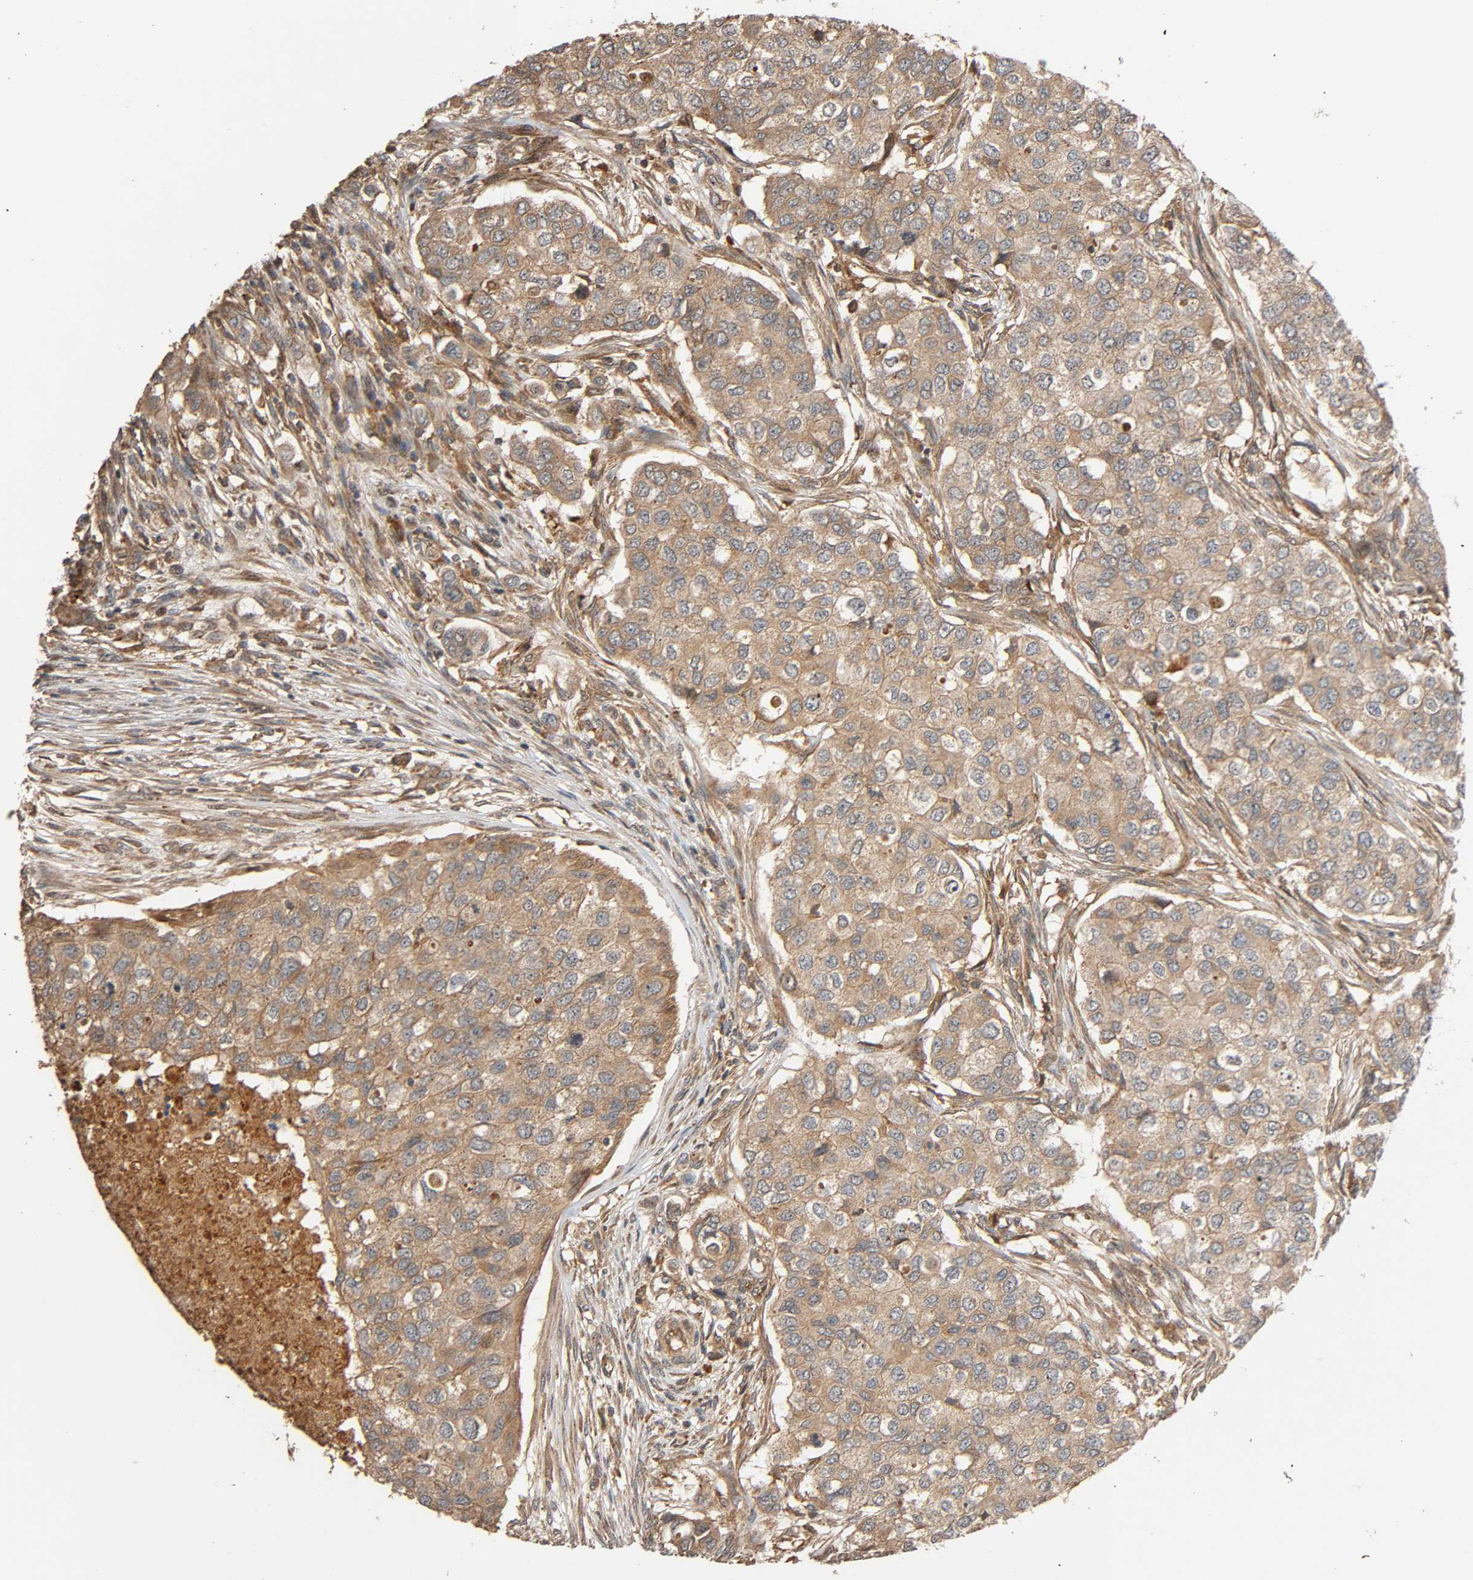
{"staining": {"intensity": "moderate", "quantity": ">75%", "location": "cytoplasmic/membranous"}, "tissue": "breast cancer", "cell_type": "Tumor cells", "image_type": "cancer", "snomed": [{"axis": "morphology", "description": "Normal tissue, NOS"}, {"axis": "morphology", "description": "Duct carcinoma"}, {"axis": "topography", "description": "Breast"}], "caption": "A medium amount of moderate cytoplasmic/membranous staining is seen in approximately >75% of tumor cells in breast cancer (invasive ductal carcinoma) tissue. (DAB (3,3'-diaminobenzidine) IHC, brown staining for protein, blue staining for nuclei).", "gene": "MAP3K8", "patient": {"sex": "female", "age": 49}}